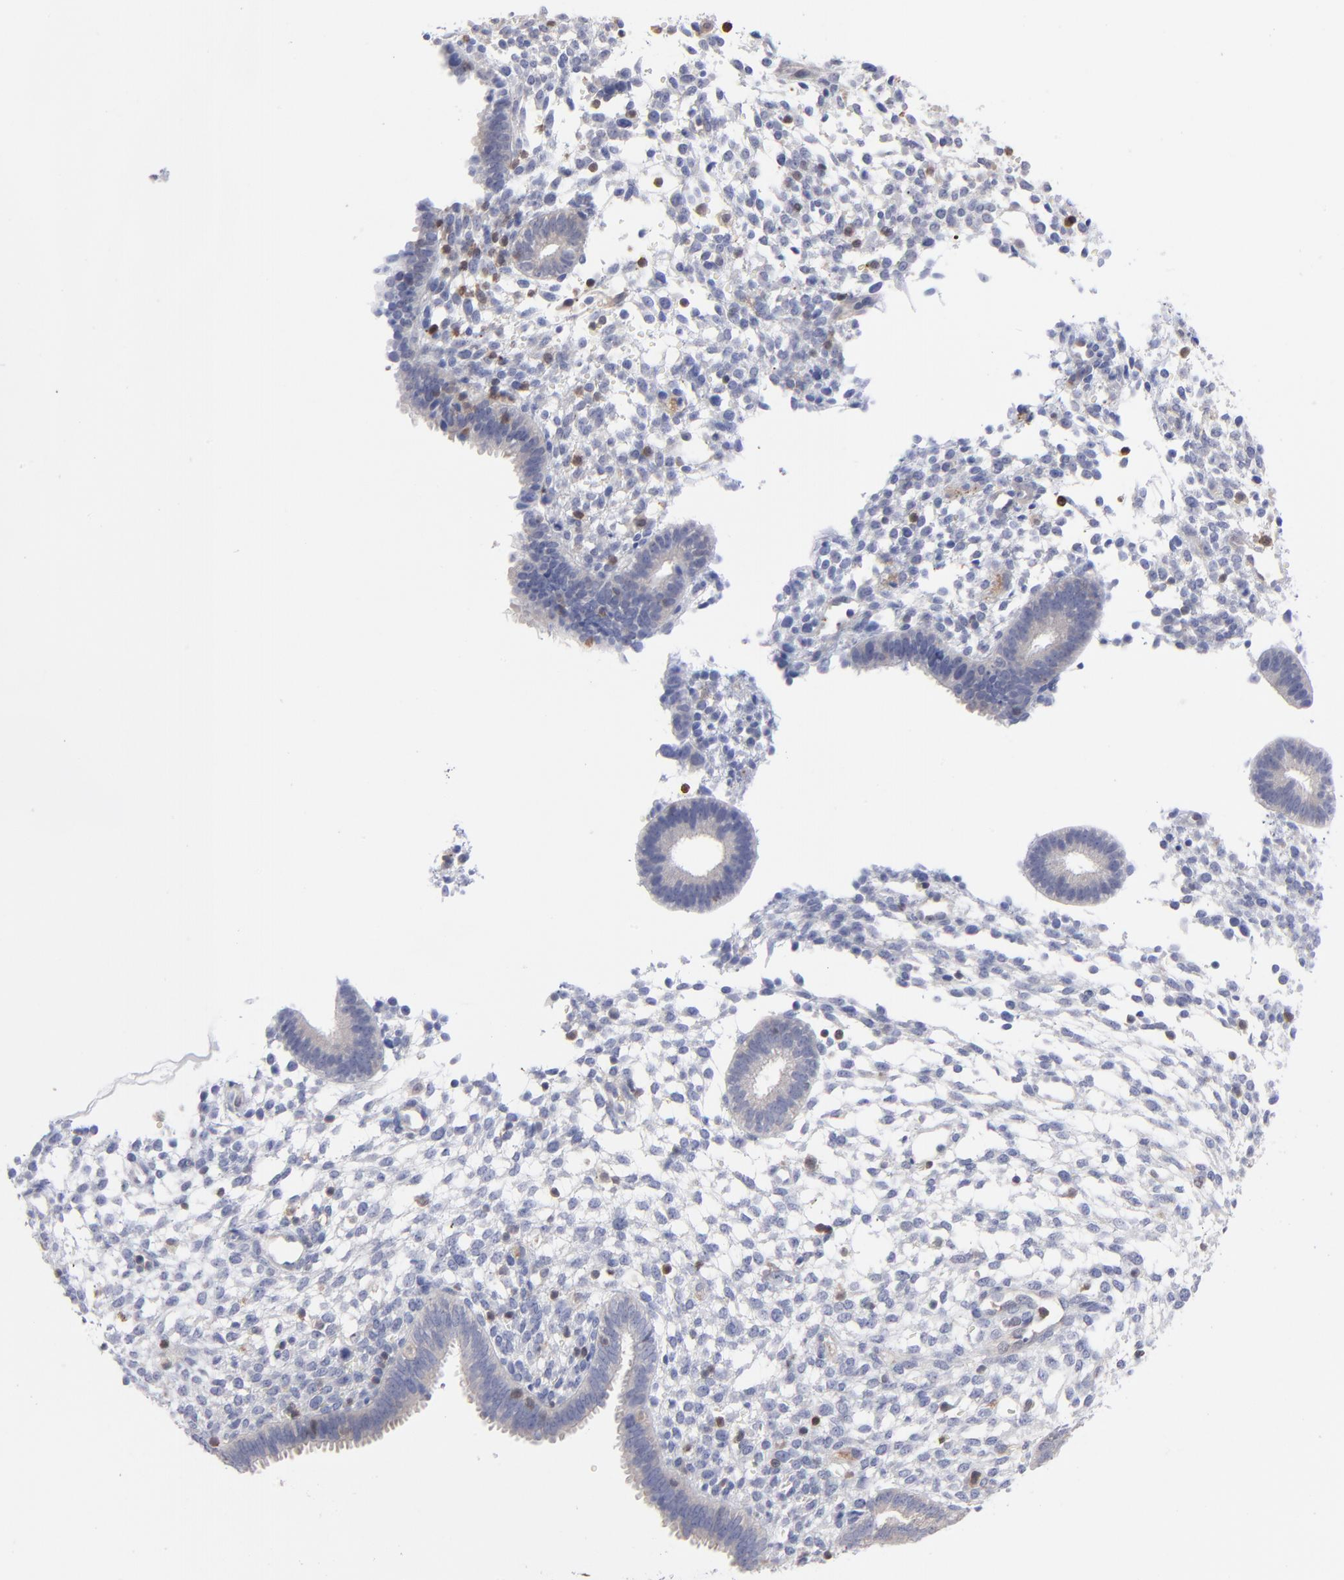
{"staining": {"intensity": "moderate", "quantity": "<25%", "location": "cytoplasmic/membranous"}, "tissue": "endometrium", "cell_type": "Cells in endometrial stroma", "image_type": "normal", "snomed": [{"axis": "morphology", "description": "Normal tissue, NOS"}, {"axis": "topography", "description": "Endometrium"}], "caption": "A photomicrograph of endometrium stained for a protein displays moderate cytoplasmic/membranous brown staining in cells in endometrial stroma. The staining is performed using DAB brown chromogen to label protein expression. The nuclei are counter-stained blue using hematoxylin.", "gene": "TBXT", "patient": {"sex": "female", "age": 35}}